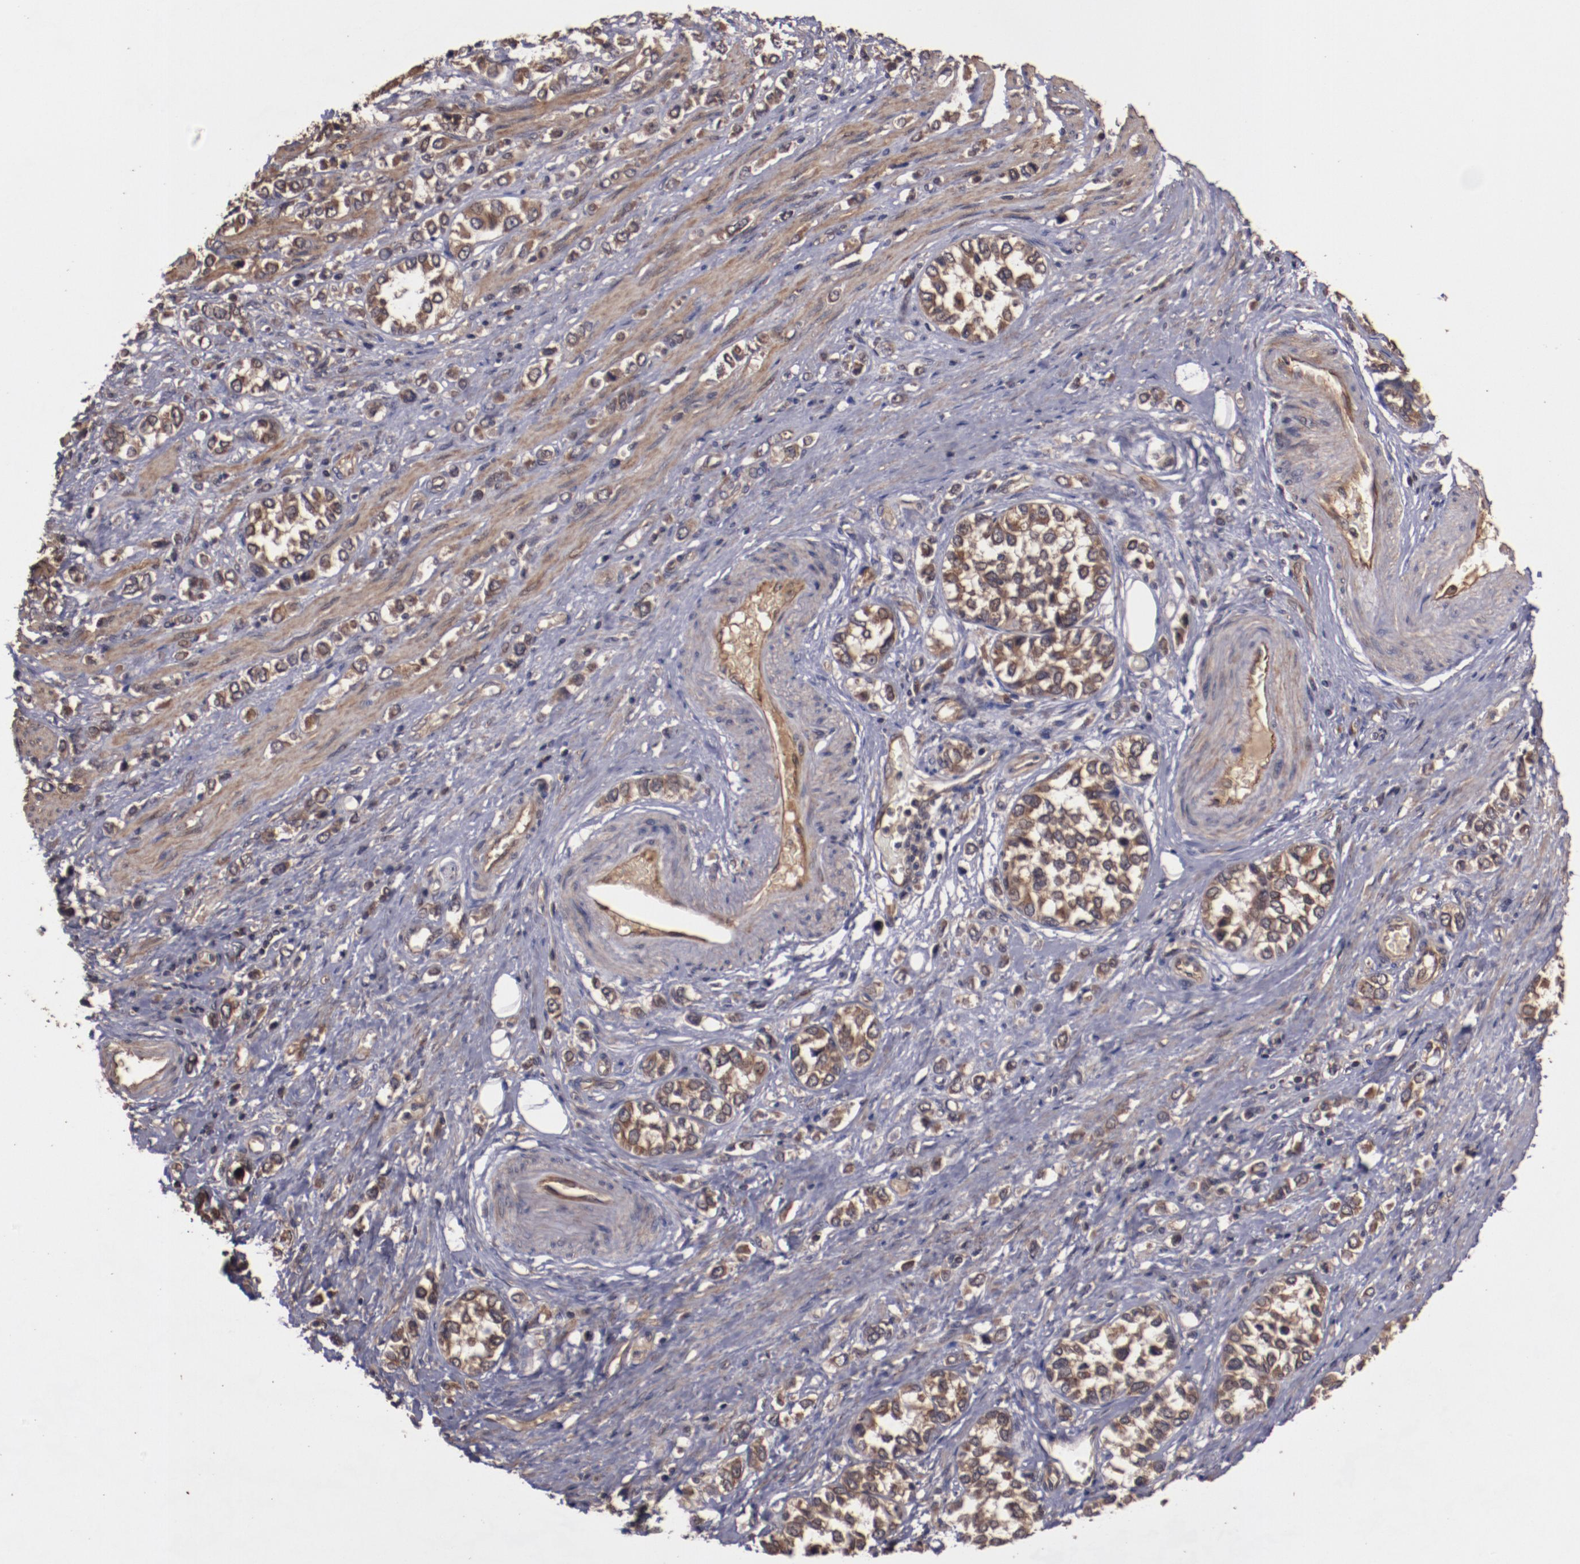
{"staining": {"intensity": "strong", "quantity": ">75%", "location": "cytoplasmic/membranous"}, "tissue": "stomach cancer", "cell_type": "Tumor cells", "image_type": "cancer", "snomed": [{"axis": "morphology", "description": "Adenocarcinoma, NOS"}, {"axis": "topography", "description": "Stomach, upper"}], "caption": "An image of stomach cancer stained for a protein displays strong cytoplasmic/membranous brown staining in tumor cells.", "gene": "TXNDC16", "patient": {"sex": "male", "age": 76}}